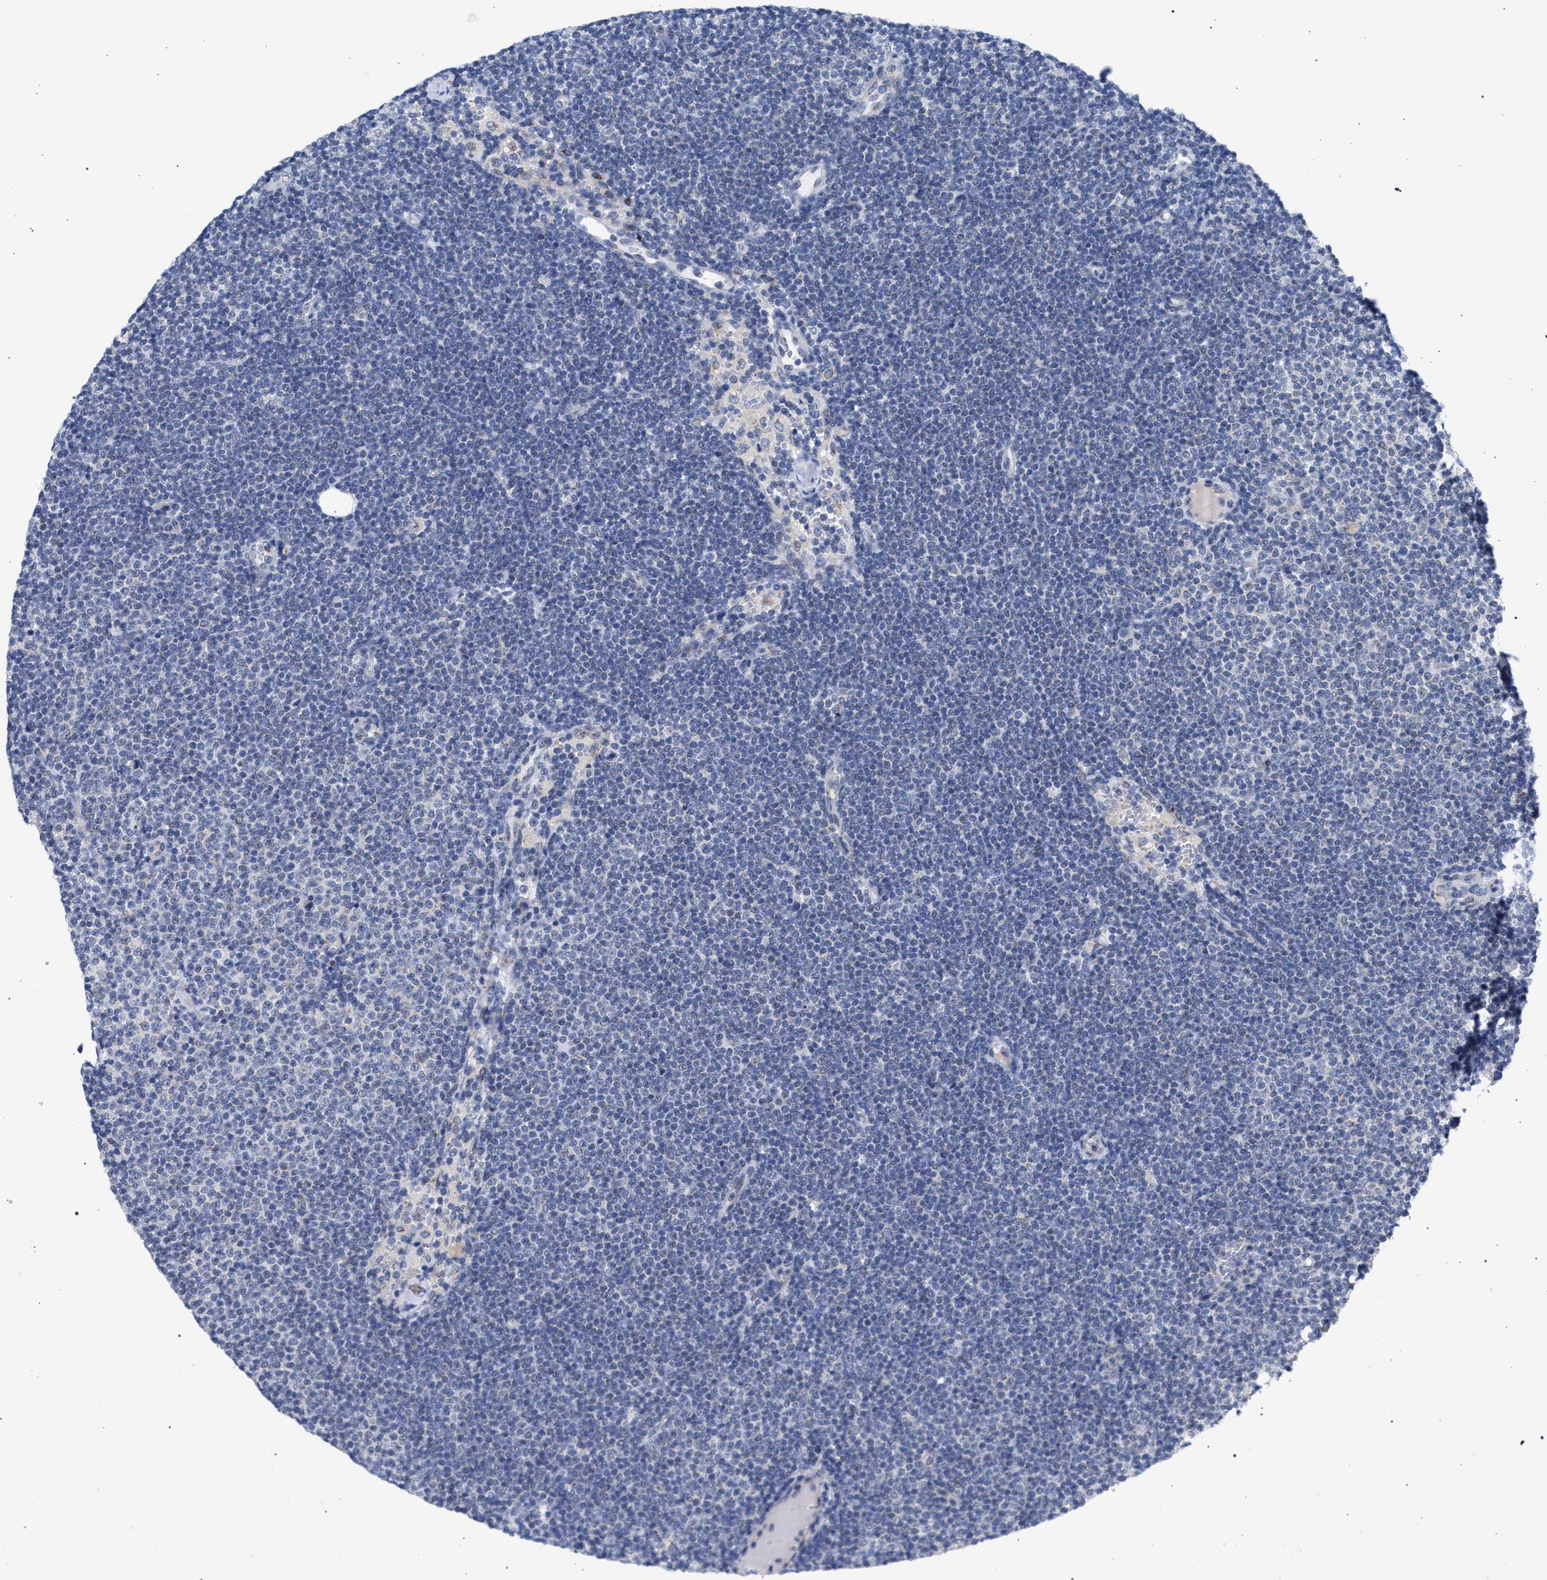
{"staining": {"intensity": "negative", "quantity": "none", "location": "none"}, "tissue": "lymphoma", "cell_type": "Tumor cells", "image_type": "cancer", "snomed": [{"axis": "morphology", "description": "Malignant lymphoma, non-Hodgkin's type, Low grade"}, {"axis": "topography", "description": "Lymph node"}], "caption": "Immunohistochemistry photomicrograph of lymphoma stained for a protein (brown), which exhibits no expression in tumor cells. (DAB (3,3'-diaminobenzidine) immunohistochemistry (IHC) with hematoxylin counter stain).", "gene": "GOLGA2", "patient": {"sex": "female", "age": 53}}